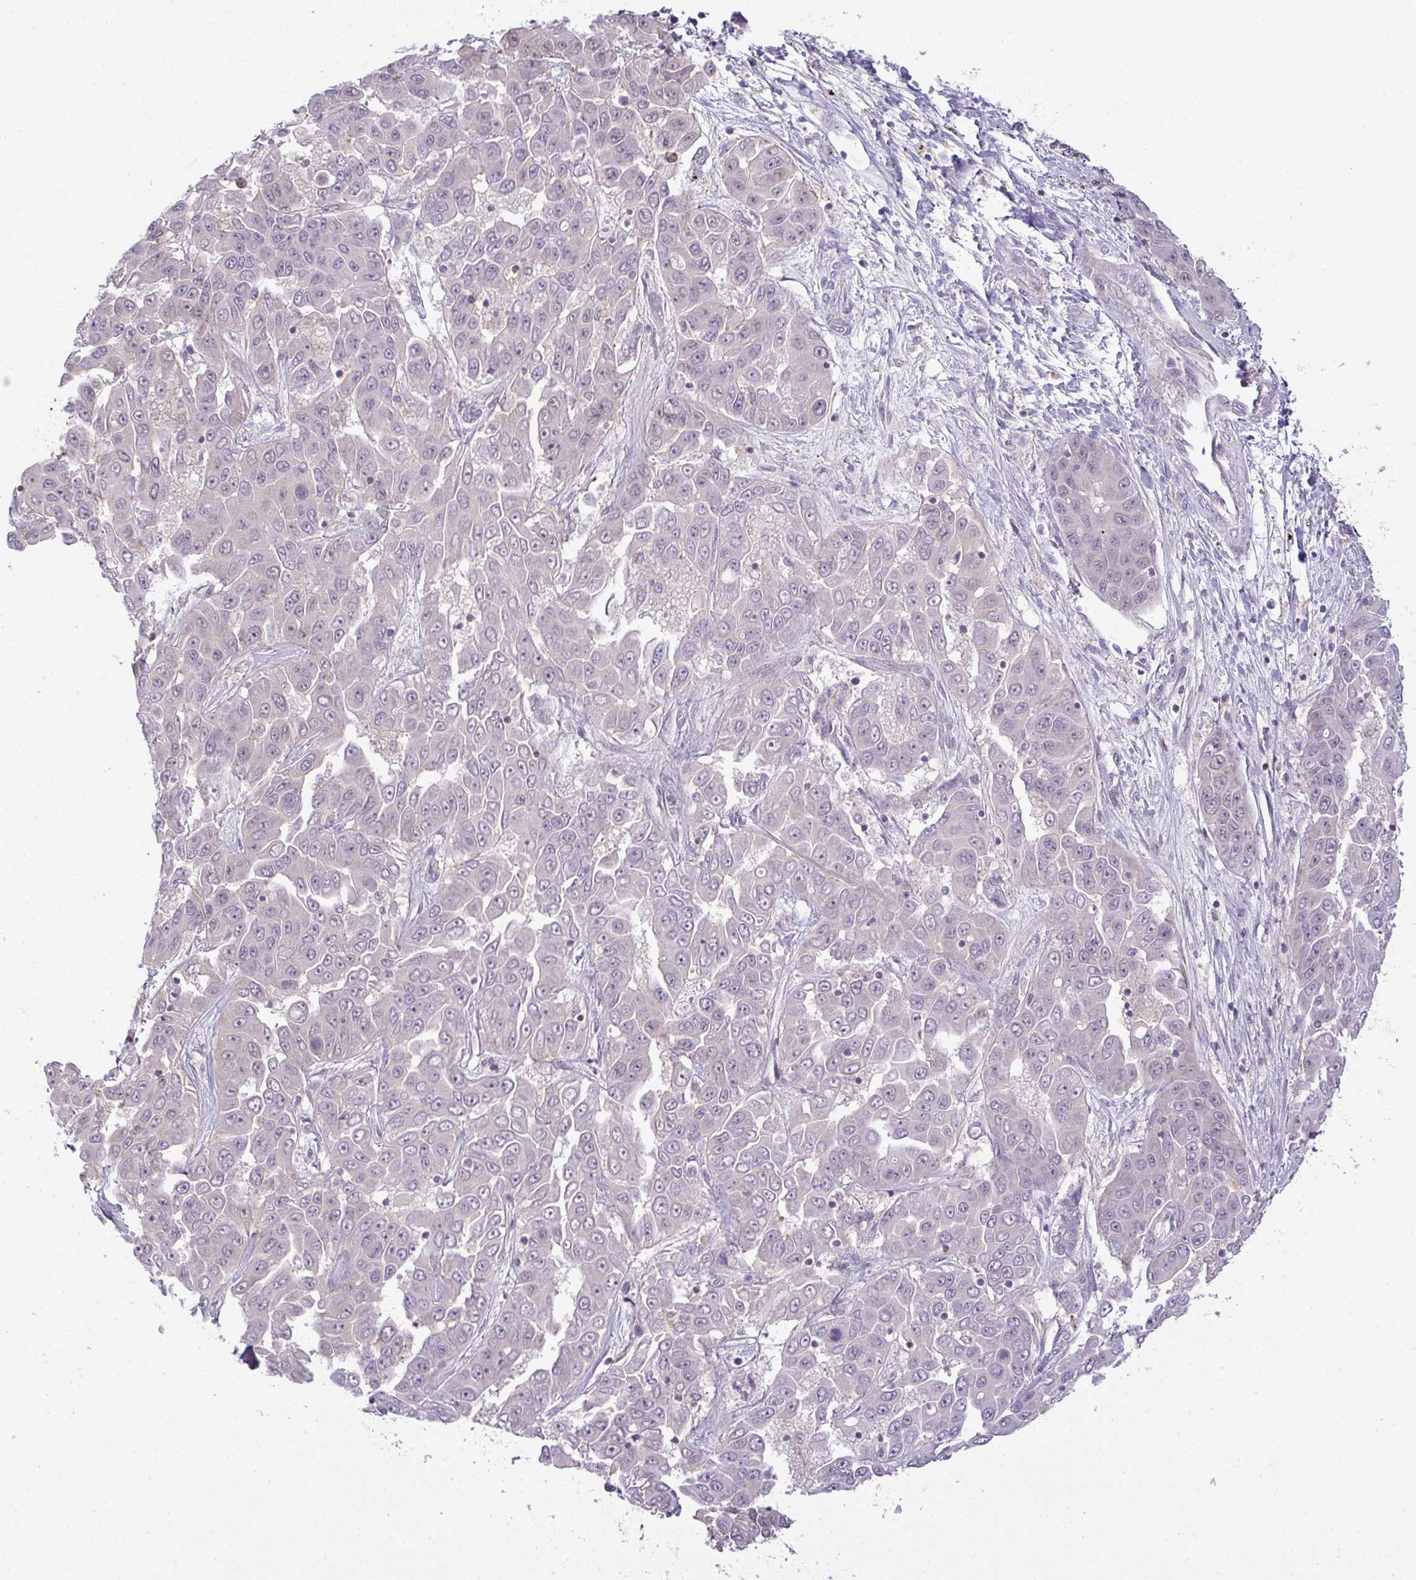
{"staining": {"intensity": "negative", "quantity": "none", "location": "none"}, "tissue": "liver cancer", "cell_type": "Tumor cells", "image_type": "cancer", "snomed": [{"axis": "morphology", "description": "Cholangiocarcinoma"}, {"axis": "topography", "description": "Liver"}], "caption": "There is no significant staining in tumor cells of liver cholangiocarcinoma.", "gene": "CSE1L", "patient": {"sex": "female", "age": 52}}